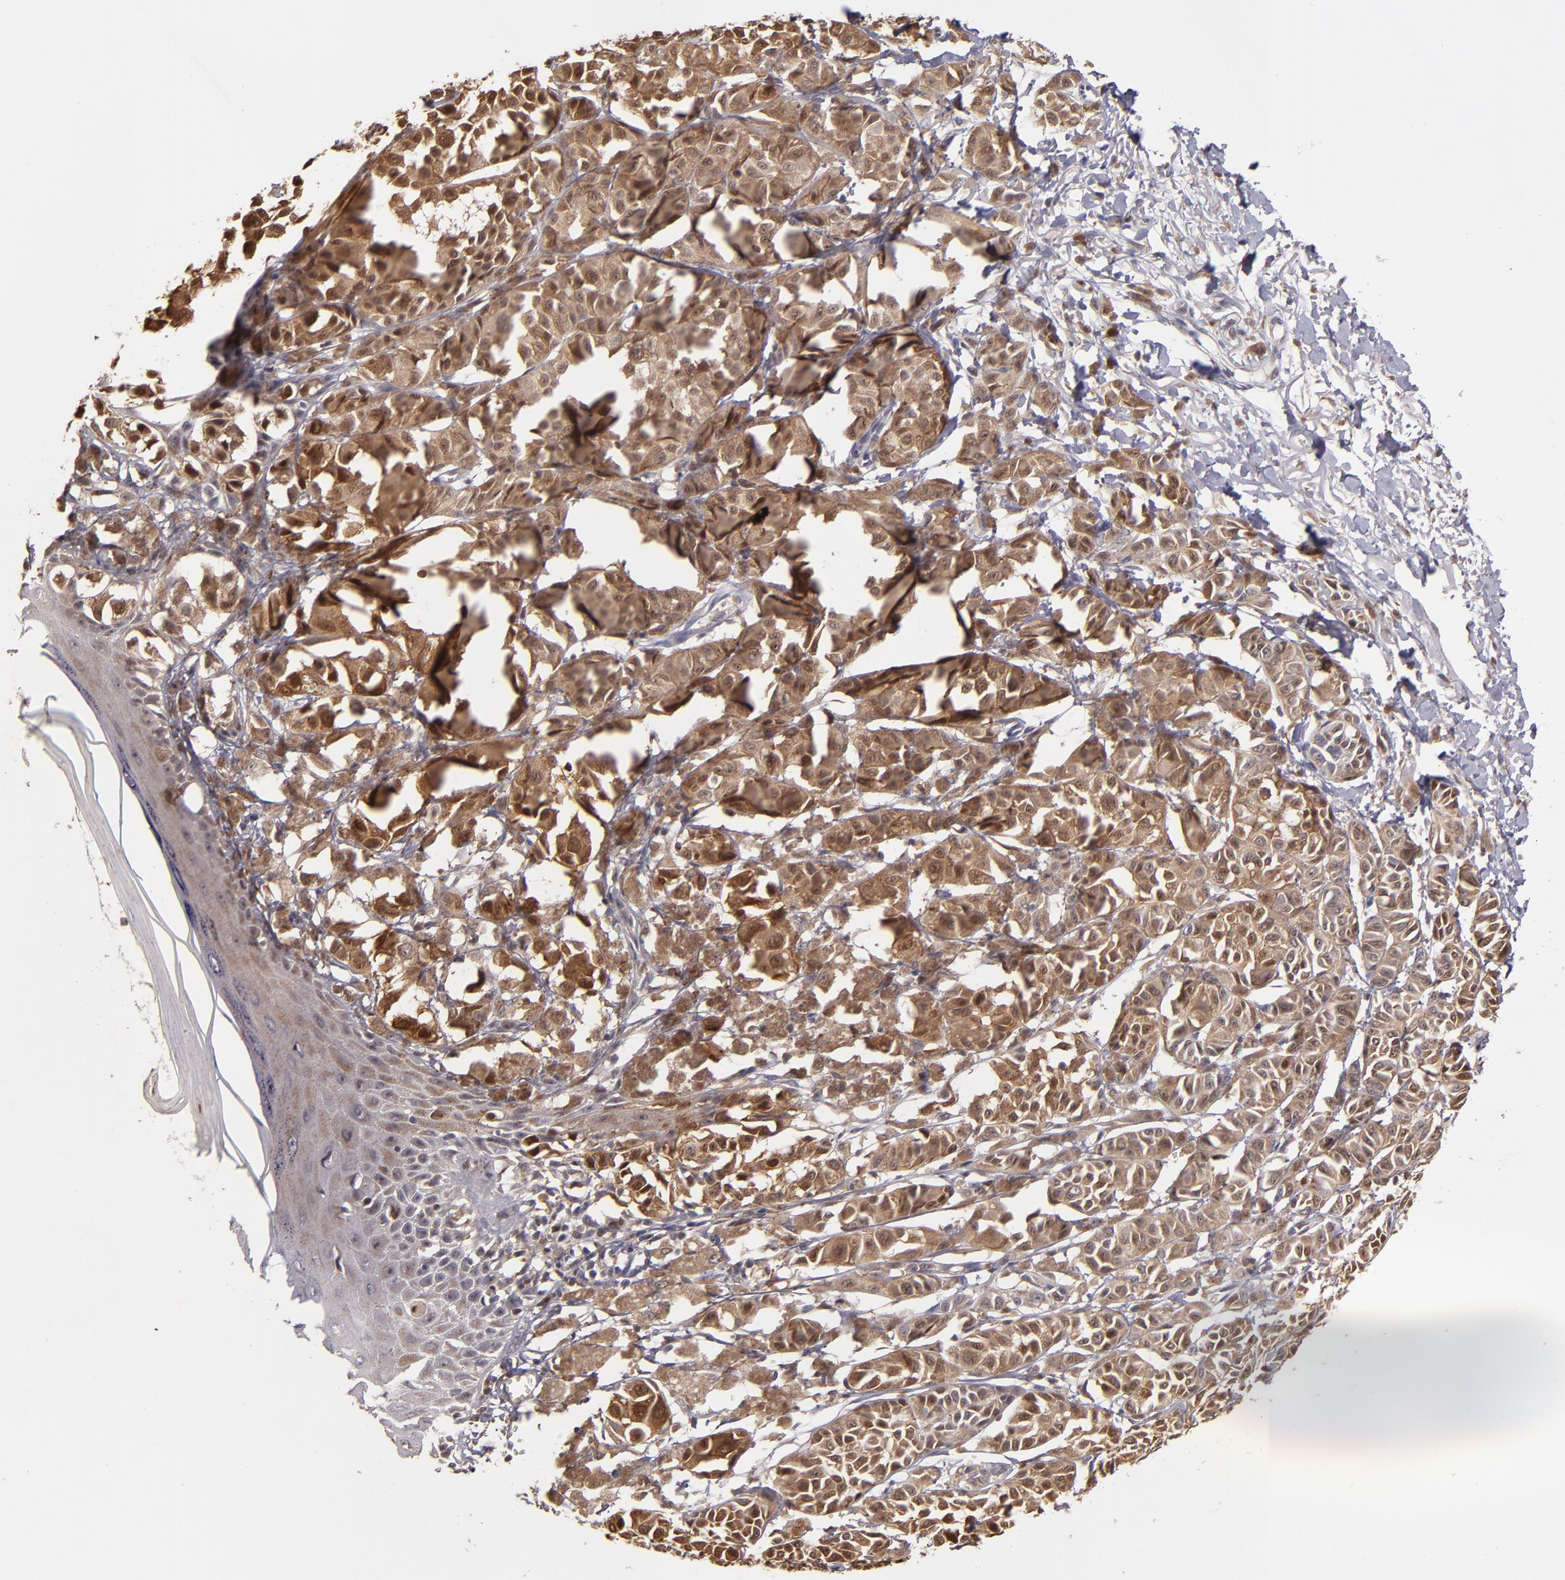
{"staining": {"intensity": "moderate", "quantity": ">75%", "location": "cytoplasmic/membranous,nuclear"}, "tissue": "melanoma", "cell_type": "Tumor cells", "image_type": "cancer", "snomed": [{"axis": "morphology", "description": "Malignant melanoma, NOS"}, {"axis": "topography", "description": "Skin"}], "caption": "The immunohistochemical stain highlights moderate cytoplasmic/membranous and nuclear staining in tumor cells of malignant melanoma tissue.", "gene": "CASP1", "patient": {"sex": "male", "age": 76}}